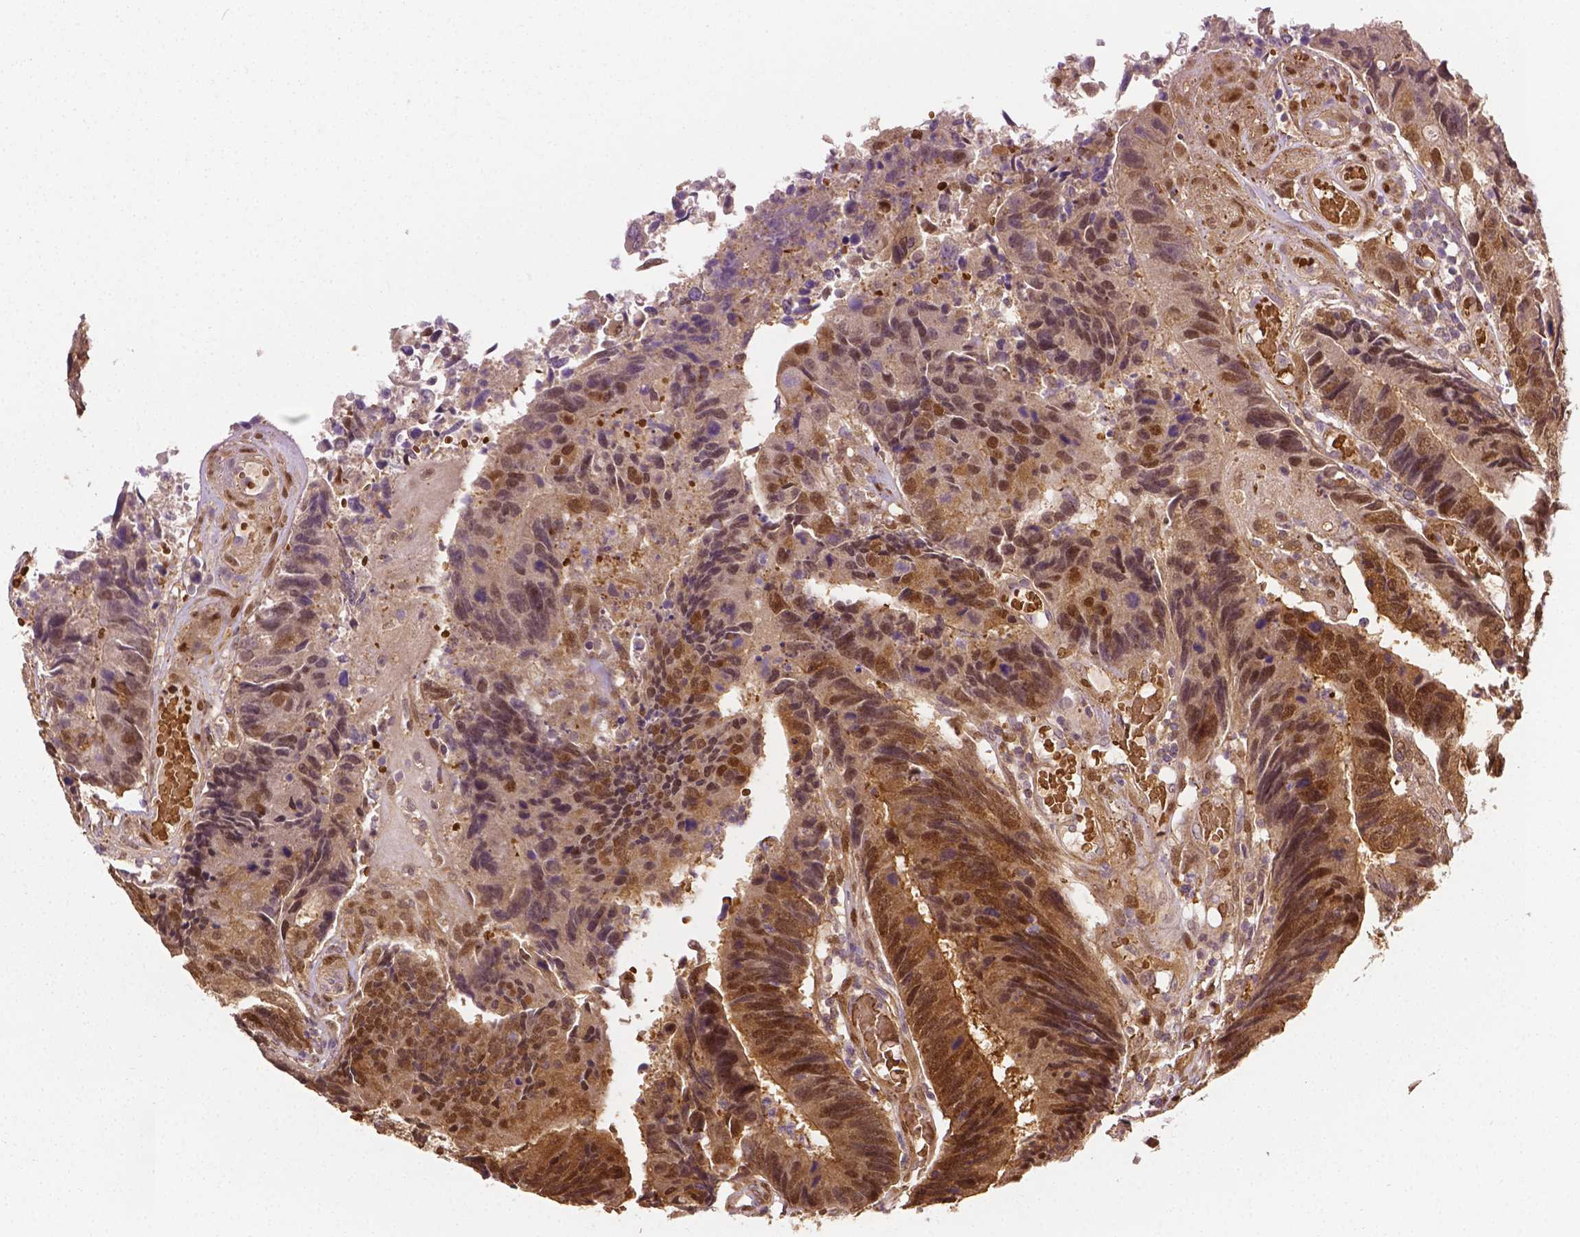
{"staining": {"intensity": "moderate", "quantity": ">75%", "location": "cytoplasmic/membranous,nuclear"}, "tissue": "colorectal cancer", "cell_type": "Tumor cells", "image_type": "cancer", "snomed": [{"axis": "morphology", "description": "Adenocarcinoma, NOS"}, {"axis": "topography", "description": "Colon"}], "caption": "A high-resolution histopathology image shows immunohistochemistry staining of colorectal cancer, which displays moderate cytoplasmic/membranous and nuclear staining in approximately >75% of tumor cells.", "gene": "YAP1", "patient": {"sex": "female", "age": 67}}